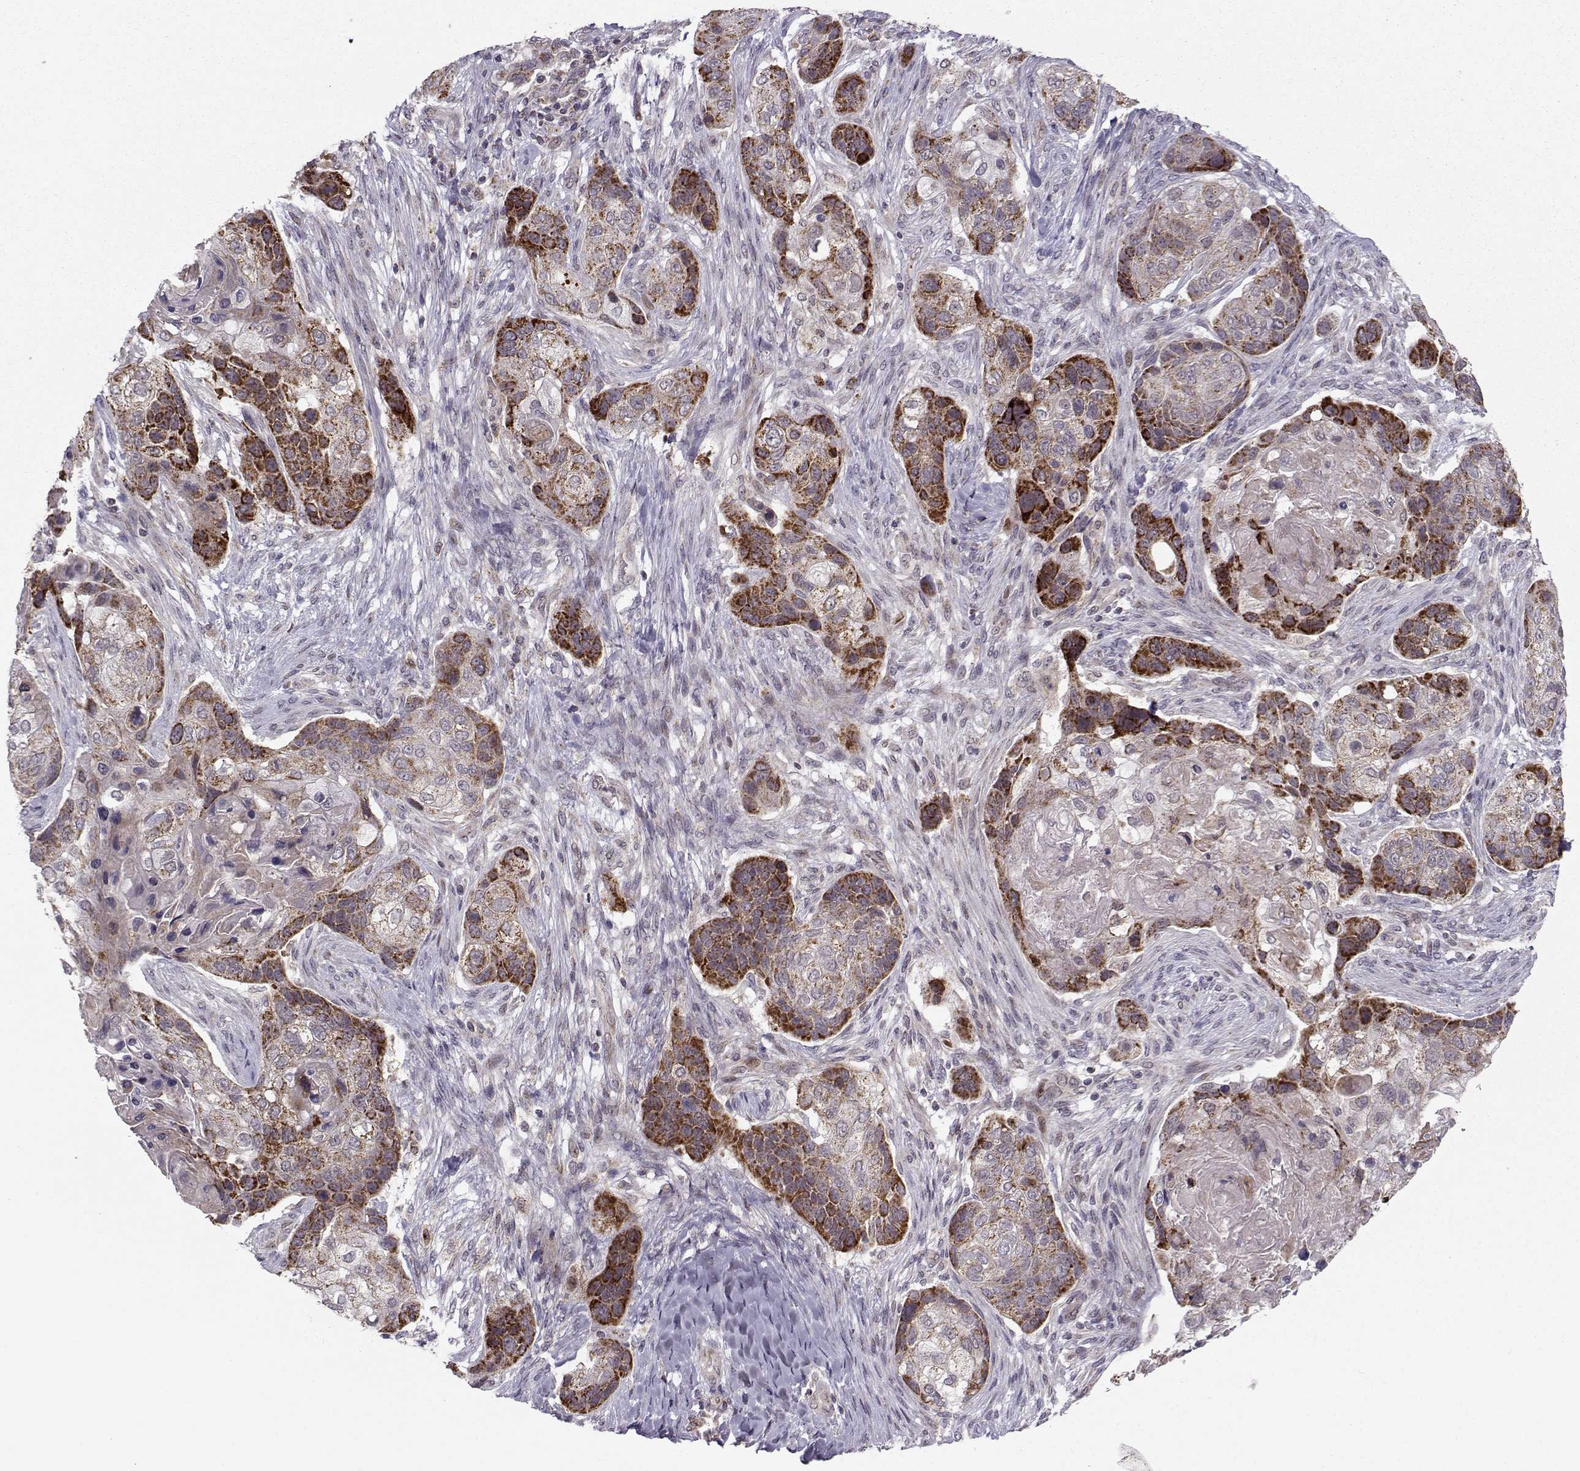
{"staining": {"intensity": "strong", "quantity": "25%-75%", "location": "cytoplasmic/membranous"}, "tissue": "lung cancer", "cell_type": "Tumor cells", "image_type": "cancer", "snomed": [{"axis": "morphology", "description": "Squamous cell carcinoma, NOS"}, {"axis": "topography", "description": "Lung"}], "caption": "IHC of lung cancer demonstrates high levels of strong cytoplasmic/membranous positivity in about 25%-75% of tumor cells.", "gene": "NECAB3", "patient": {"sex": "male", "age": 69}}